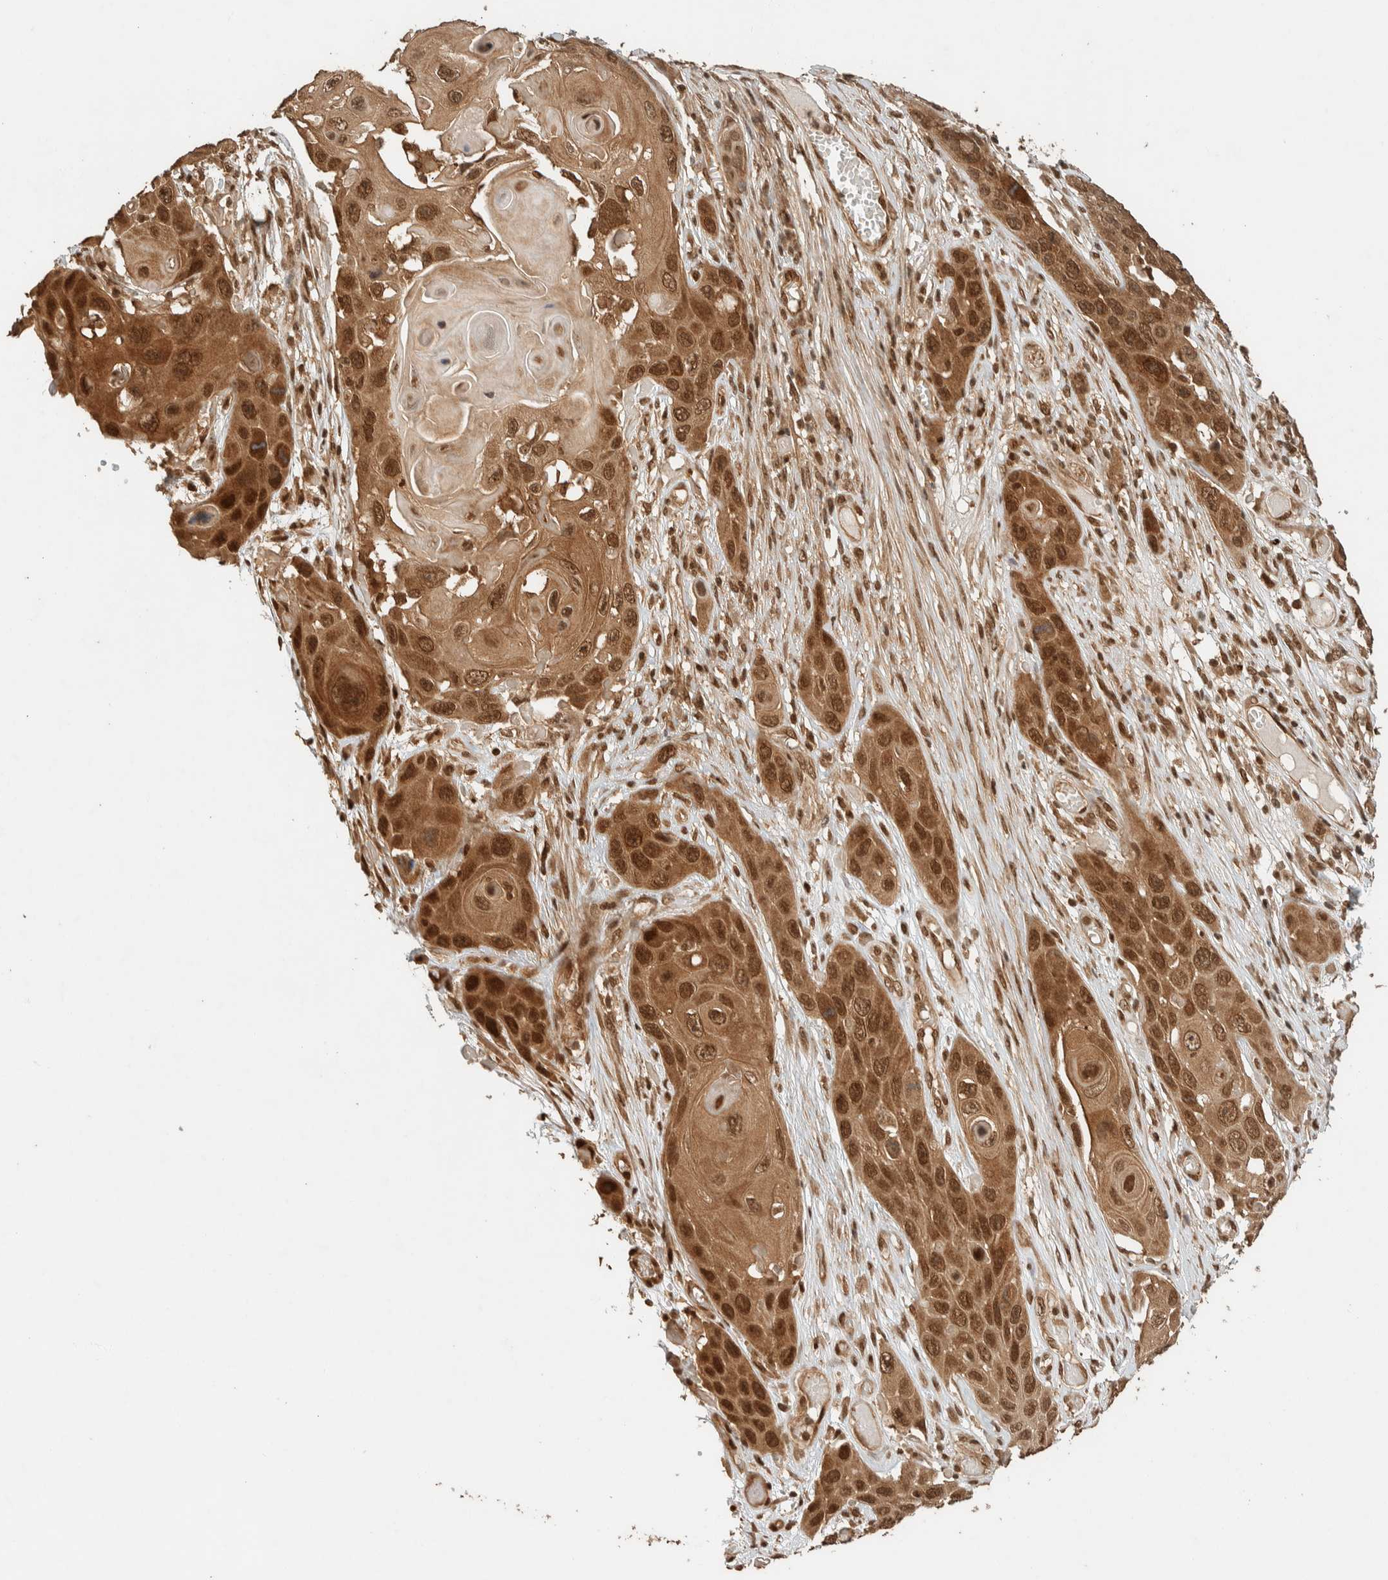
{"staining": {"intensity": "strong", "quantity": ">75%", "location": "cytoplasmic/membranous,nuclear"}, "tissue": "skin cancer", "cell_type": "Tumor cells", "image_type": "cancer", "snomed": [{"axis": "morphology", "description": "Squamous cell carcinoma, NOS"}, {"axis": "topography", "description": "Skin"}], "caption": "Skin cancer was stained to show a protein in brown. There is high levels of strong cytoplasmic/membranous and nuclear expression in approximately >75% of tumor cells. (IHC, brightfield microscopy, high magnification).", "gene": "ZBTB2", "patient": {"sex": "male", "age": 55}}